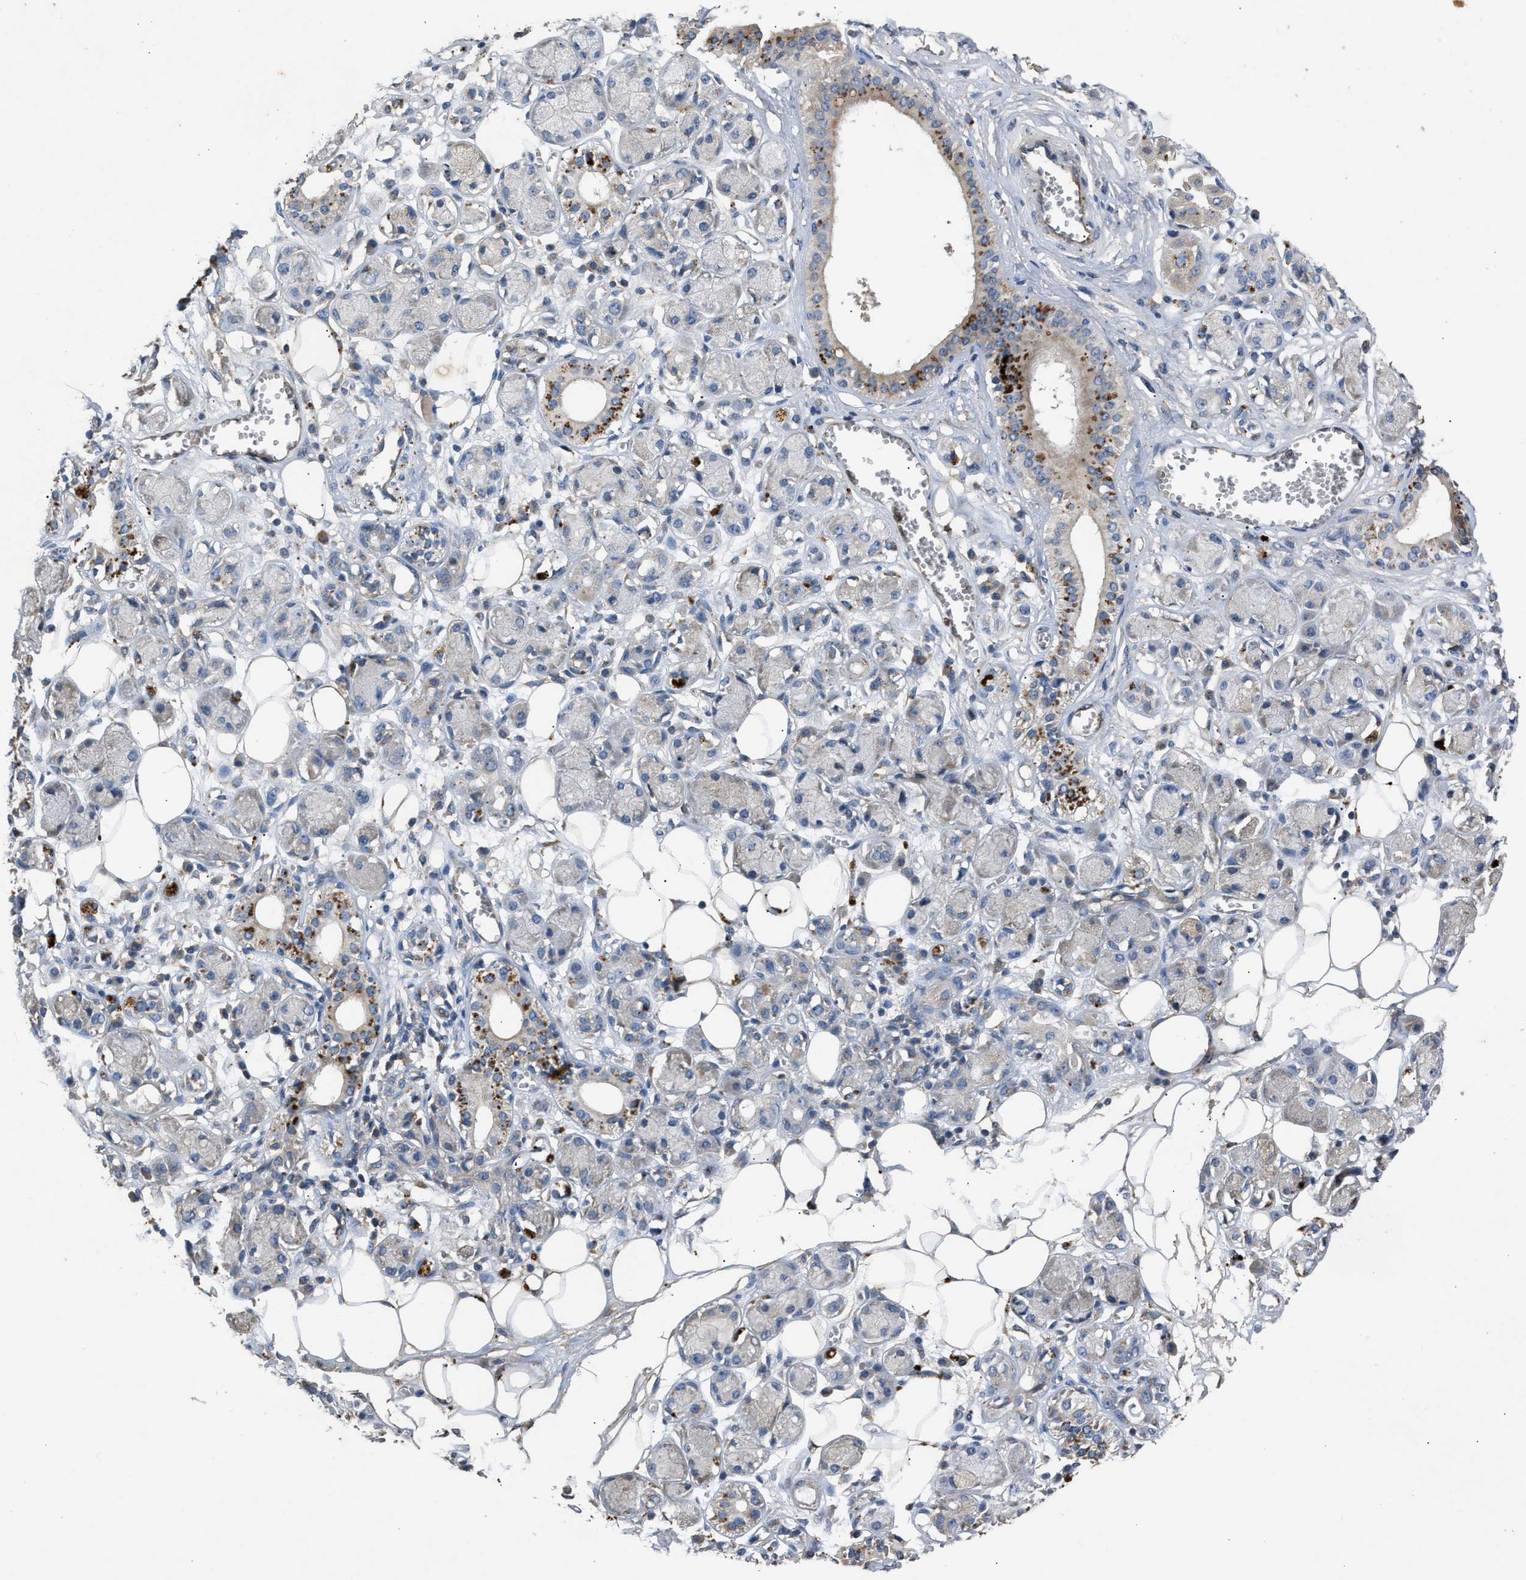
{"staining": {"intensity": "negative", "quantity": "none", "location": "none"}, "tissue": "adipose tissue", "cell_type": "Adipocytes", "image_type": "normal", "snomed": [{"axis": "morphology", "description": "Normal tissue, NOS"}, {"axis": "morphology", "description": "Inflammation, NOS"}, {"axis": "topography", "description": "Salivary gland"}, {"axis": "topography", "description": "Peripheral nerve tissue"}], "caption": "DAB immunohistochemical staining of unremarkable human adipose tissue reveals no significant expression in adipocytes. Brightfield microscopy of IHC stained with DAB (3,3'-diaminobenzidine) (brown) and hematoxylin (blue), captured at high magnification.", "gene": "PPID", "patient": {"sex": "female", "age": 75}}